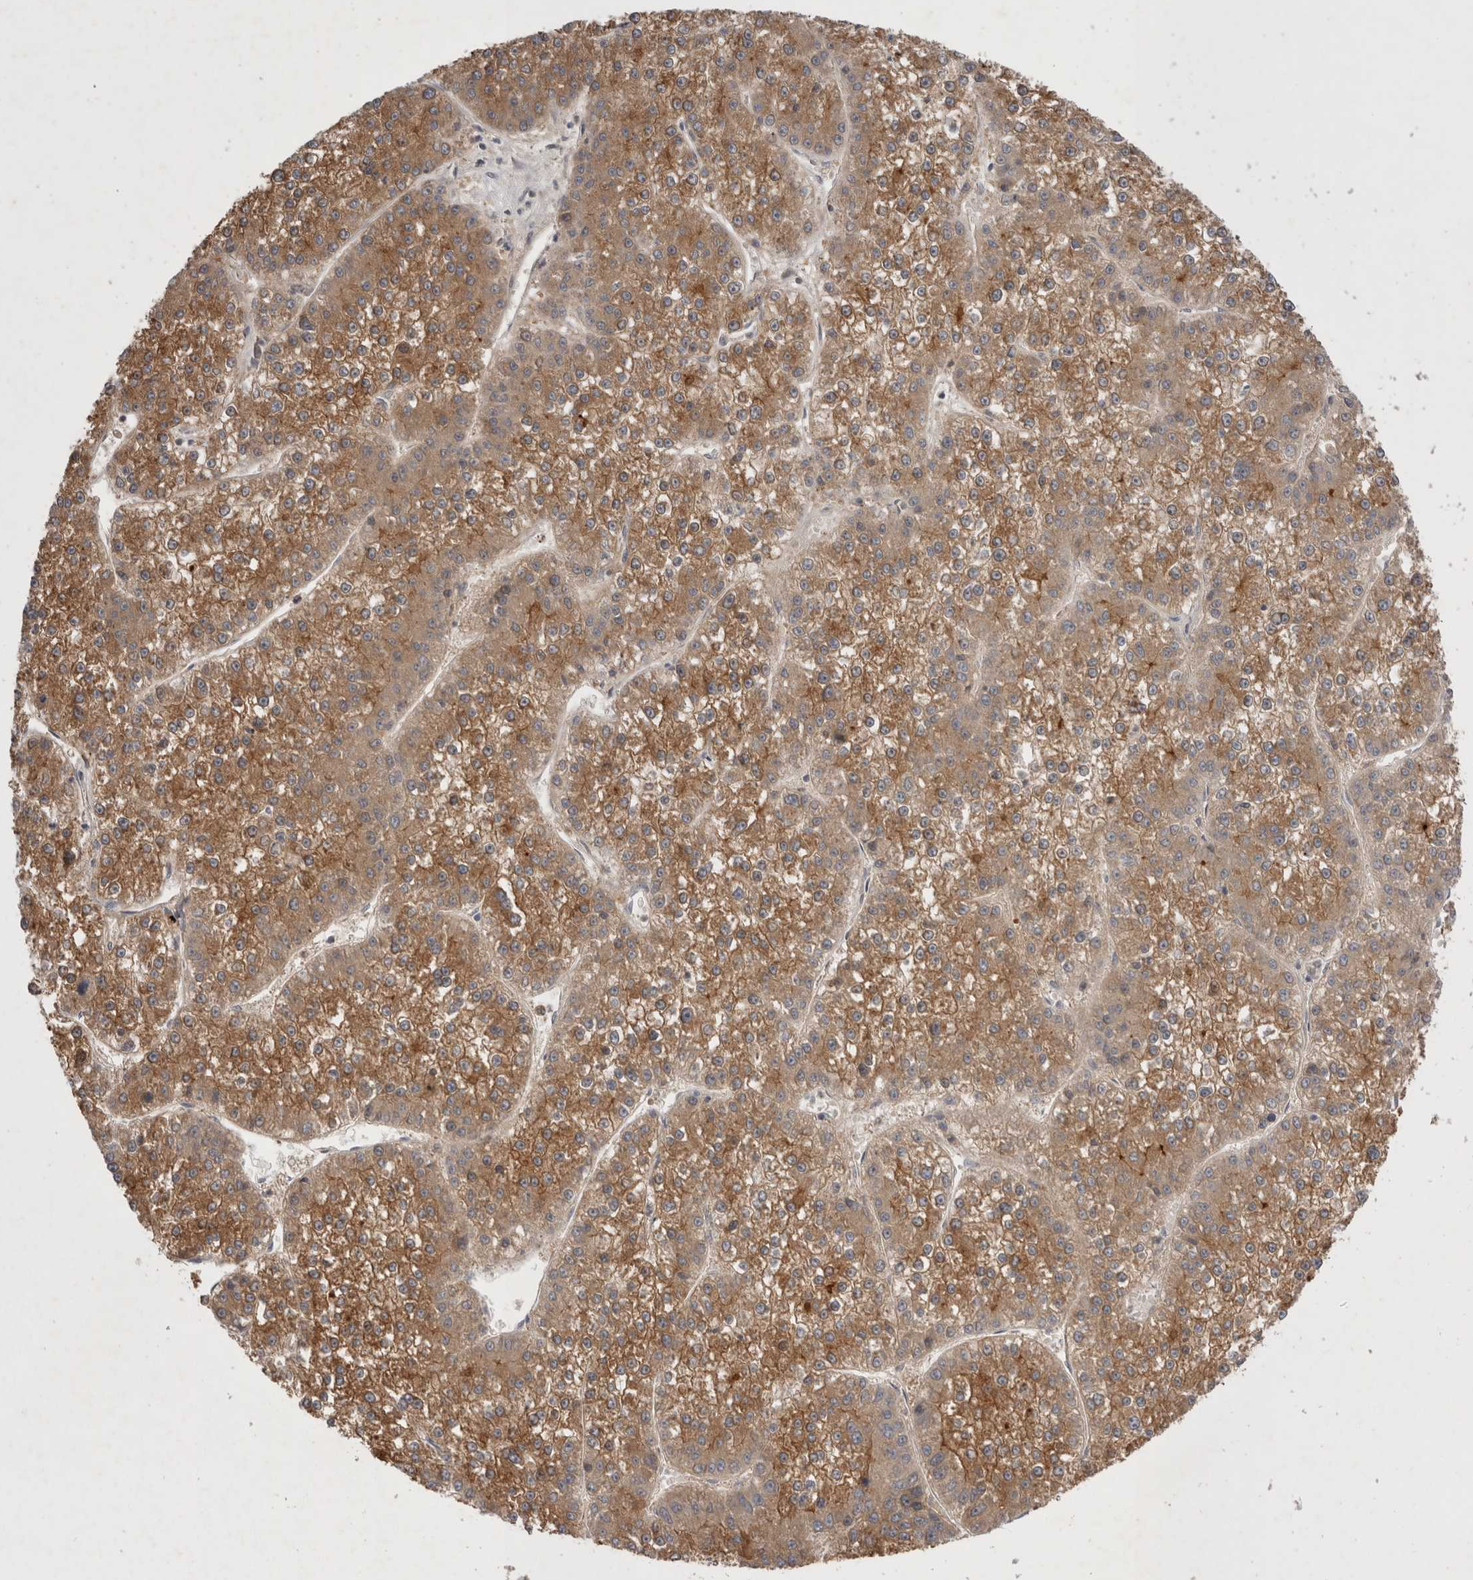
{"staining": {"intensity": "moderate", "quantity": ">75%", "location": "cytoplasmic/membranous"}, "tissue": "liver cancer", "cell_type": "Tumor cells", "image_type": "cancer", "snomed": [{"axis": "morphology", "description": "Carcinoma, Hepatocellular, NOS"}, {"axis": "topography", "description": "Liver"}], "caption": "A photomicrograph of liver cancer stained for a protein shows moderate cytoplasmic/membranous brown staining in tumor cells. Nuclei are stained in blue.", "gene": "PLEKHM1", "patient": {"sex": "female", "age": 73}}